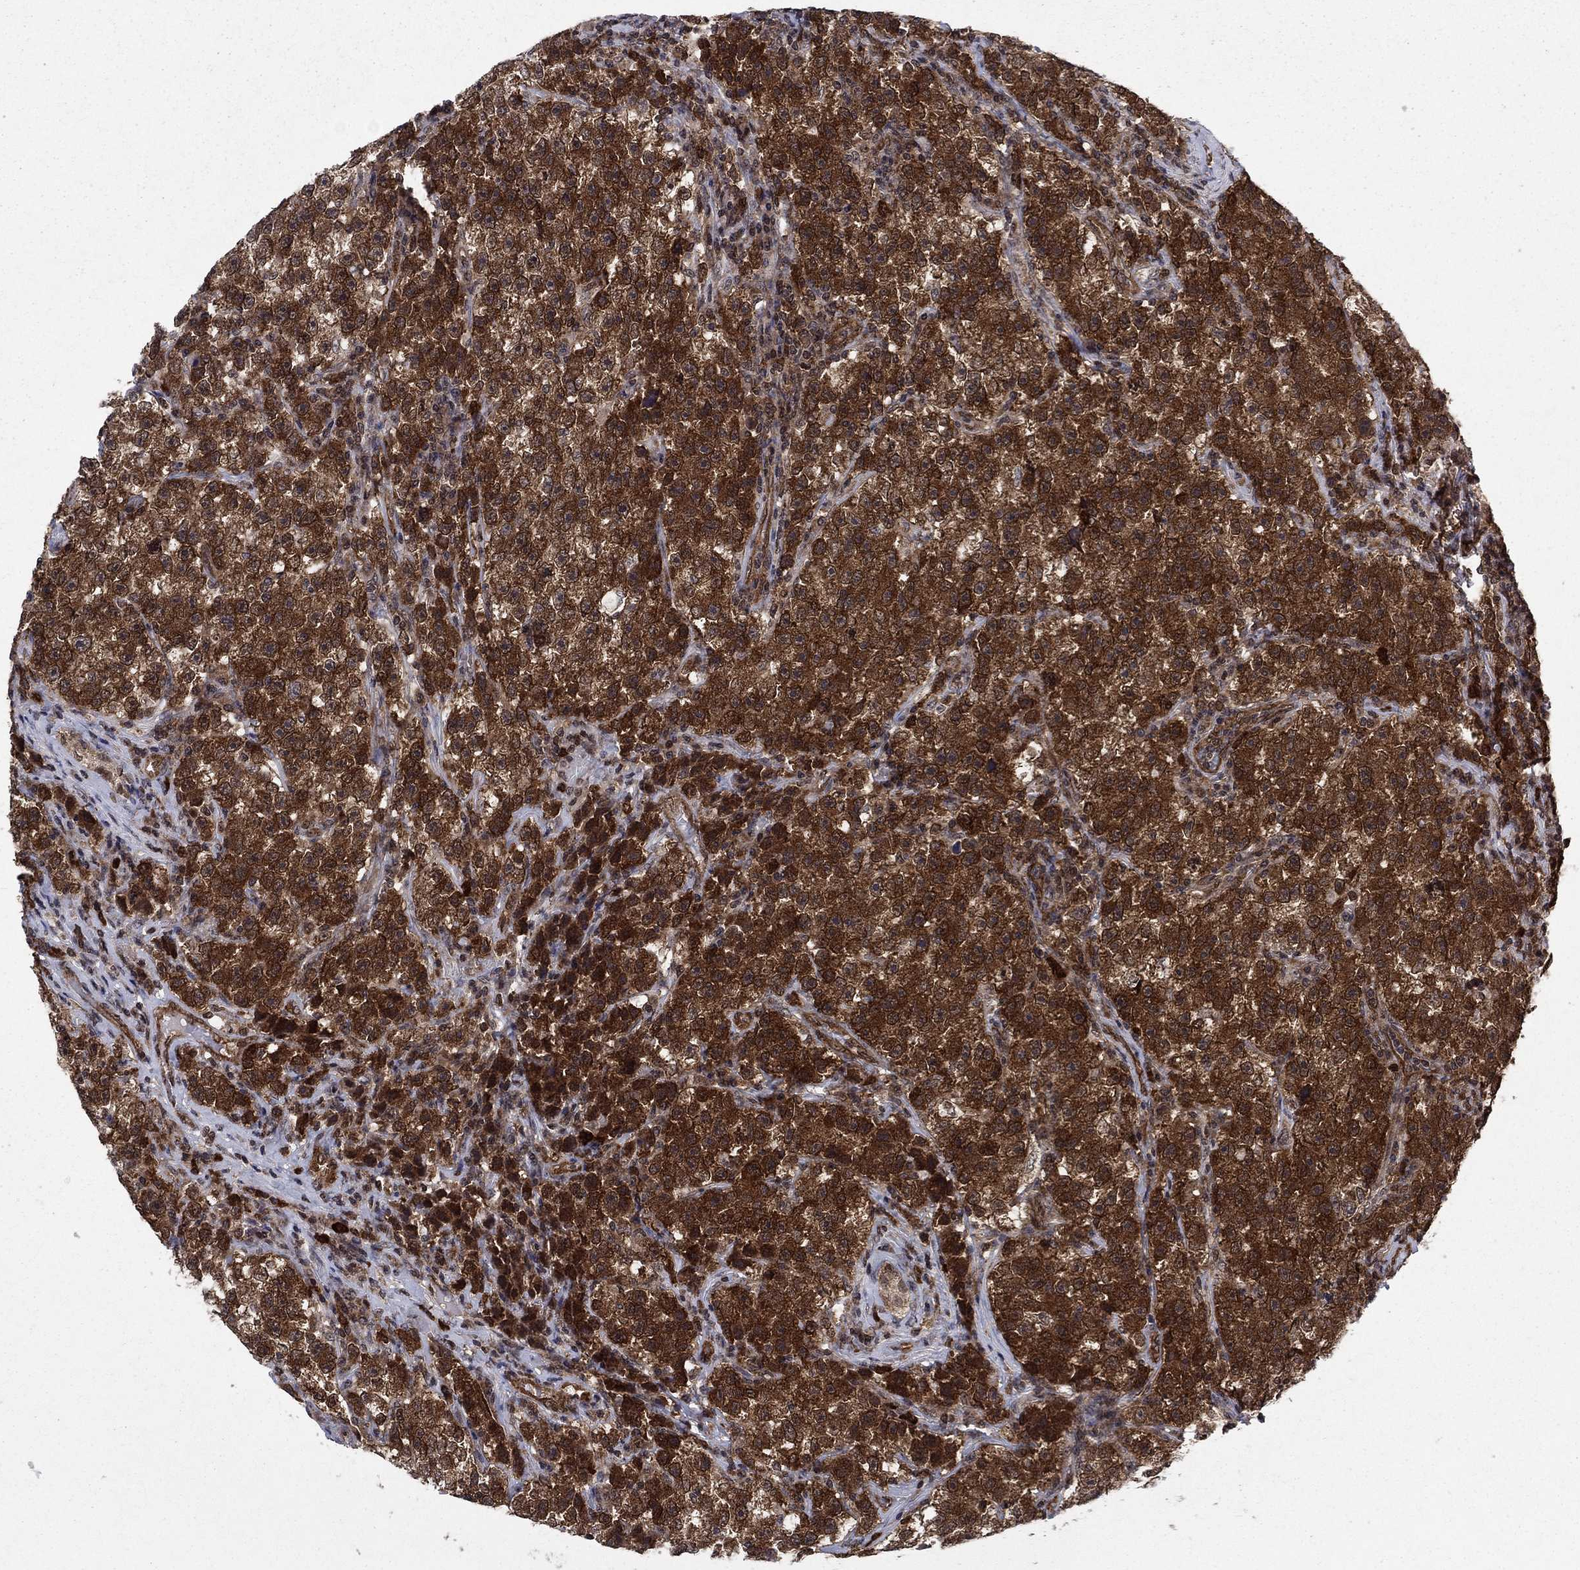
{"staining": {"intensity": "strong", "quantity": ">75%", "location": "cytoplasmic/membranous"}, "tissue": "testis cancer", "cell_type": "Tumor cells", "image_type": "cancer", "snomed": [{"axis": "morphology", "description": "Seminoma, NOS"}, {"axis": "topography", "description": "Testis"}], "caption": "Seminoma (testis) tissue exhibits strong cytoplasmic/membranous staining in approximately >75% of tumor cells (Brightfield microscopy of DAB IHC at high magnification).", "gene": "DNAJA1", "patient": {"sex": "male", "age": 22}}